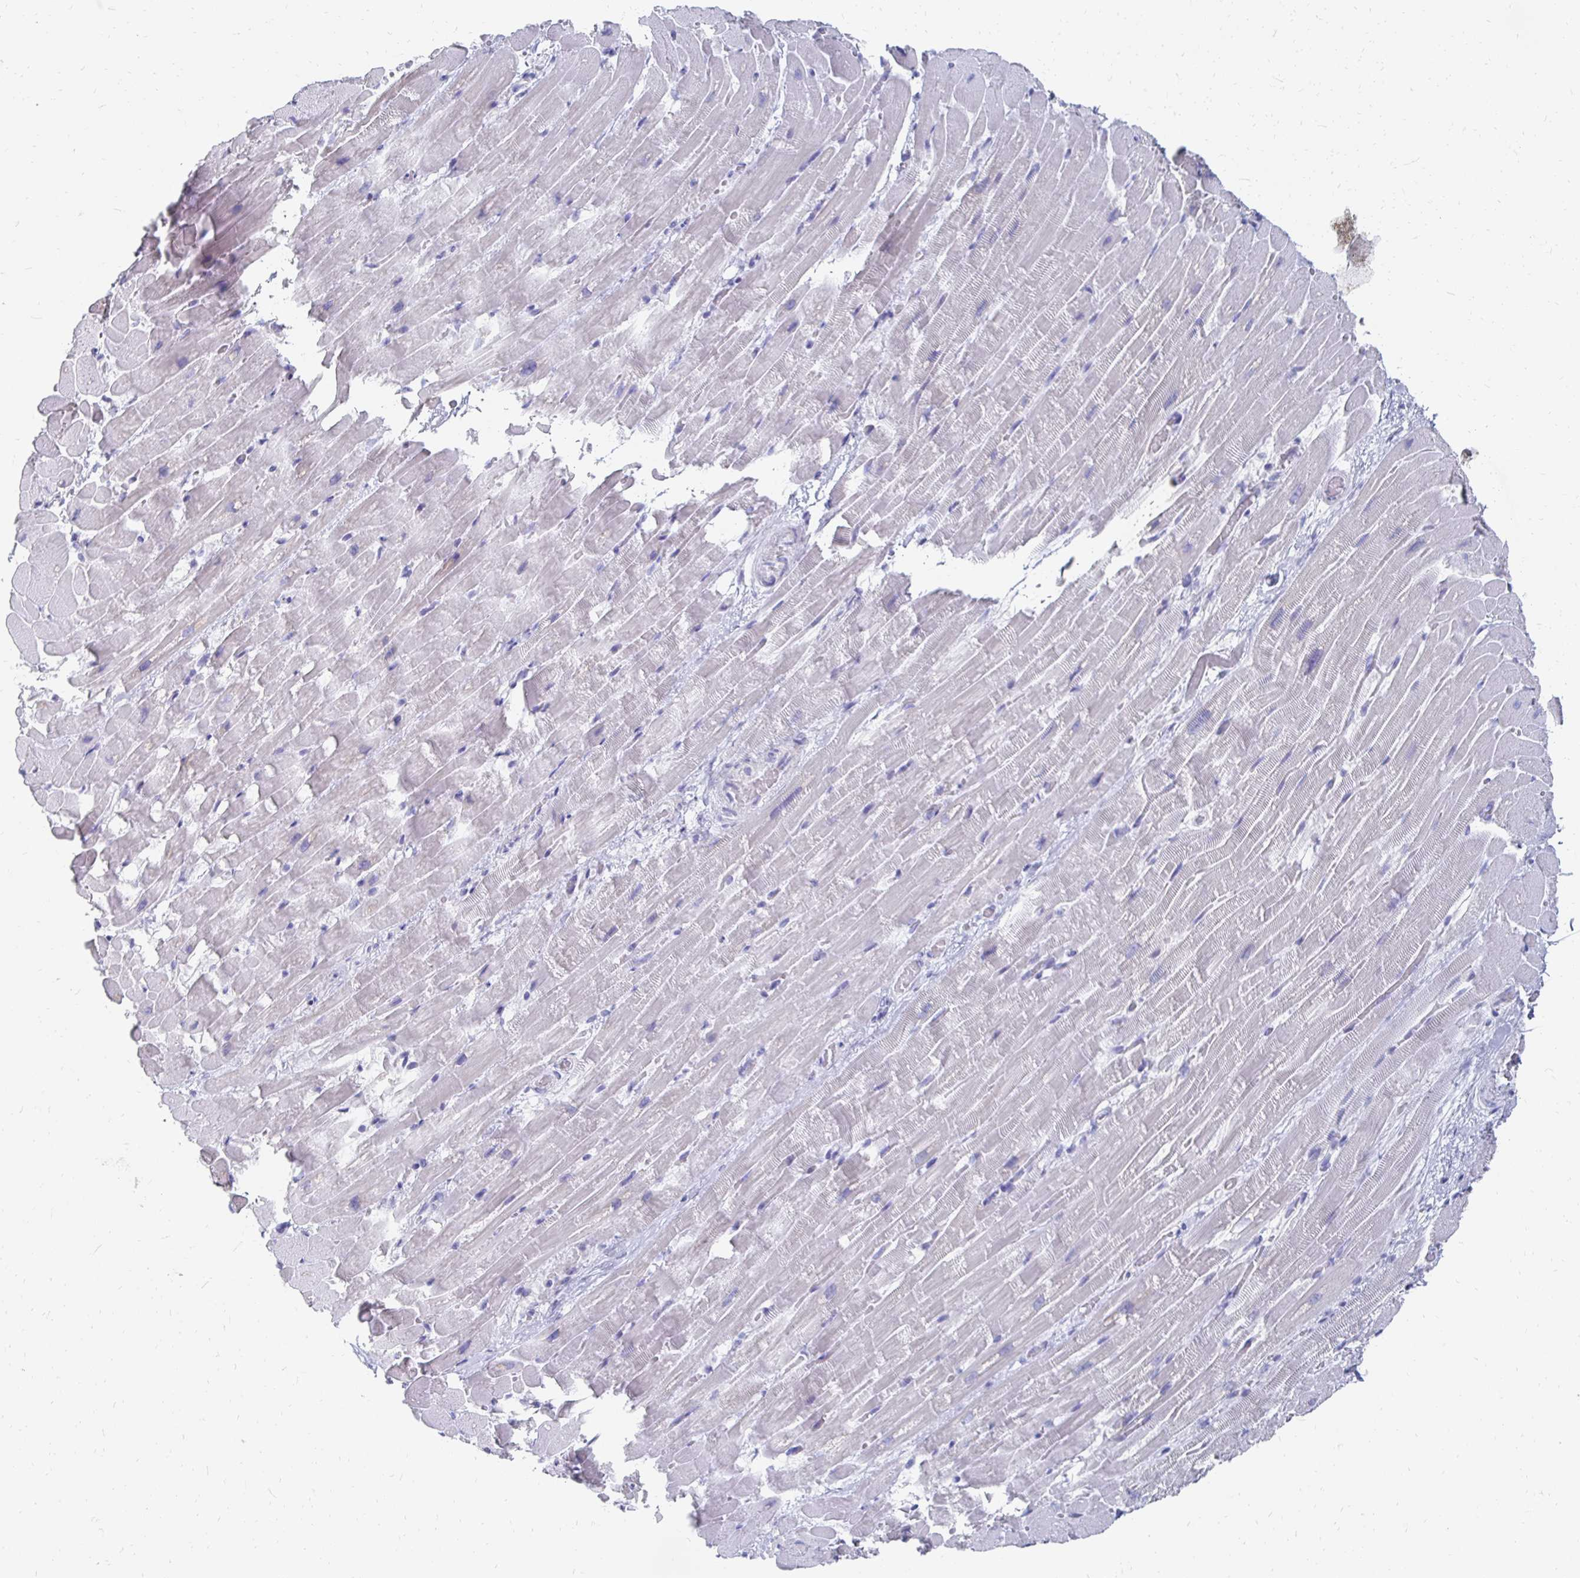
{"staining": {"intensity": "negative", "quantity": "none", "location": "none"}, "tissue": "heart muscle", "cell_type": "Cardiomyocytes", "image_type": "normal", "snomed": [{"axis": "morphology", "description": "Normal tissue, NOS"}, {"axis": "topography", "description": "Heart"}], "caption": "DAB (3,3'-diaminobenzidine) immunohistochemical staining of benign heart muscle demonstrates no significant expression in cardiomyocytes. (Stains: DAB (3,3'-diaminobenzidine) immunohistochemistry with hematoxylin counter stain, Microscopy: brightfield microscopy at high magnification).", "gene": "SYCP3", "patient": {"sex": "male", "age": 37}}